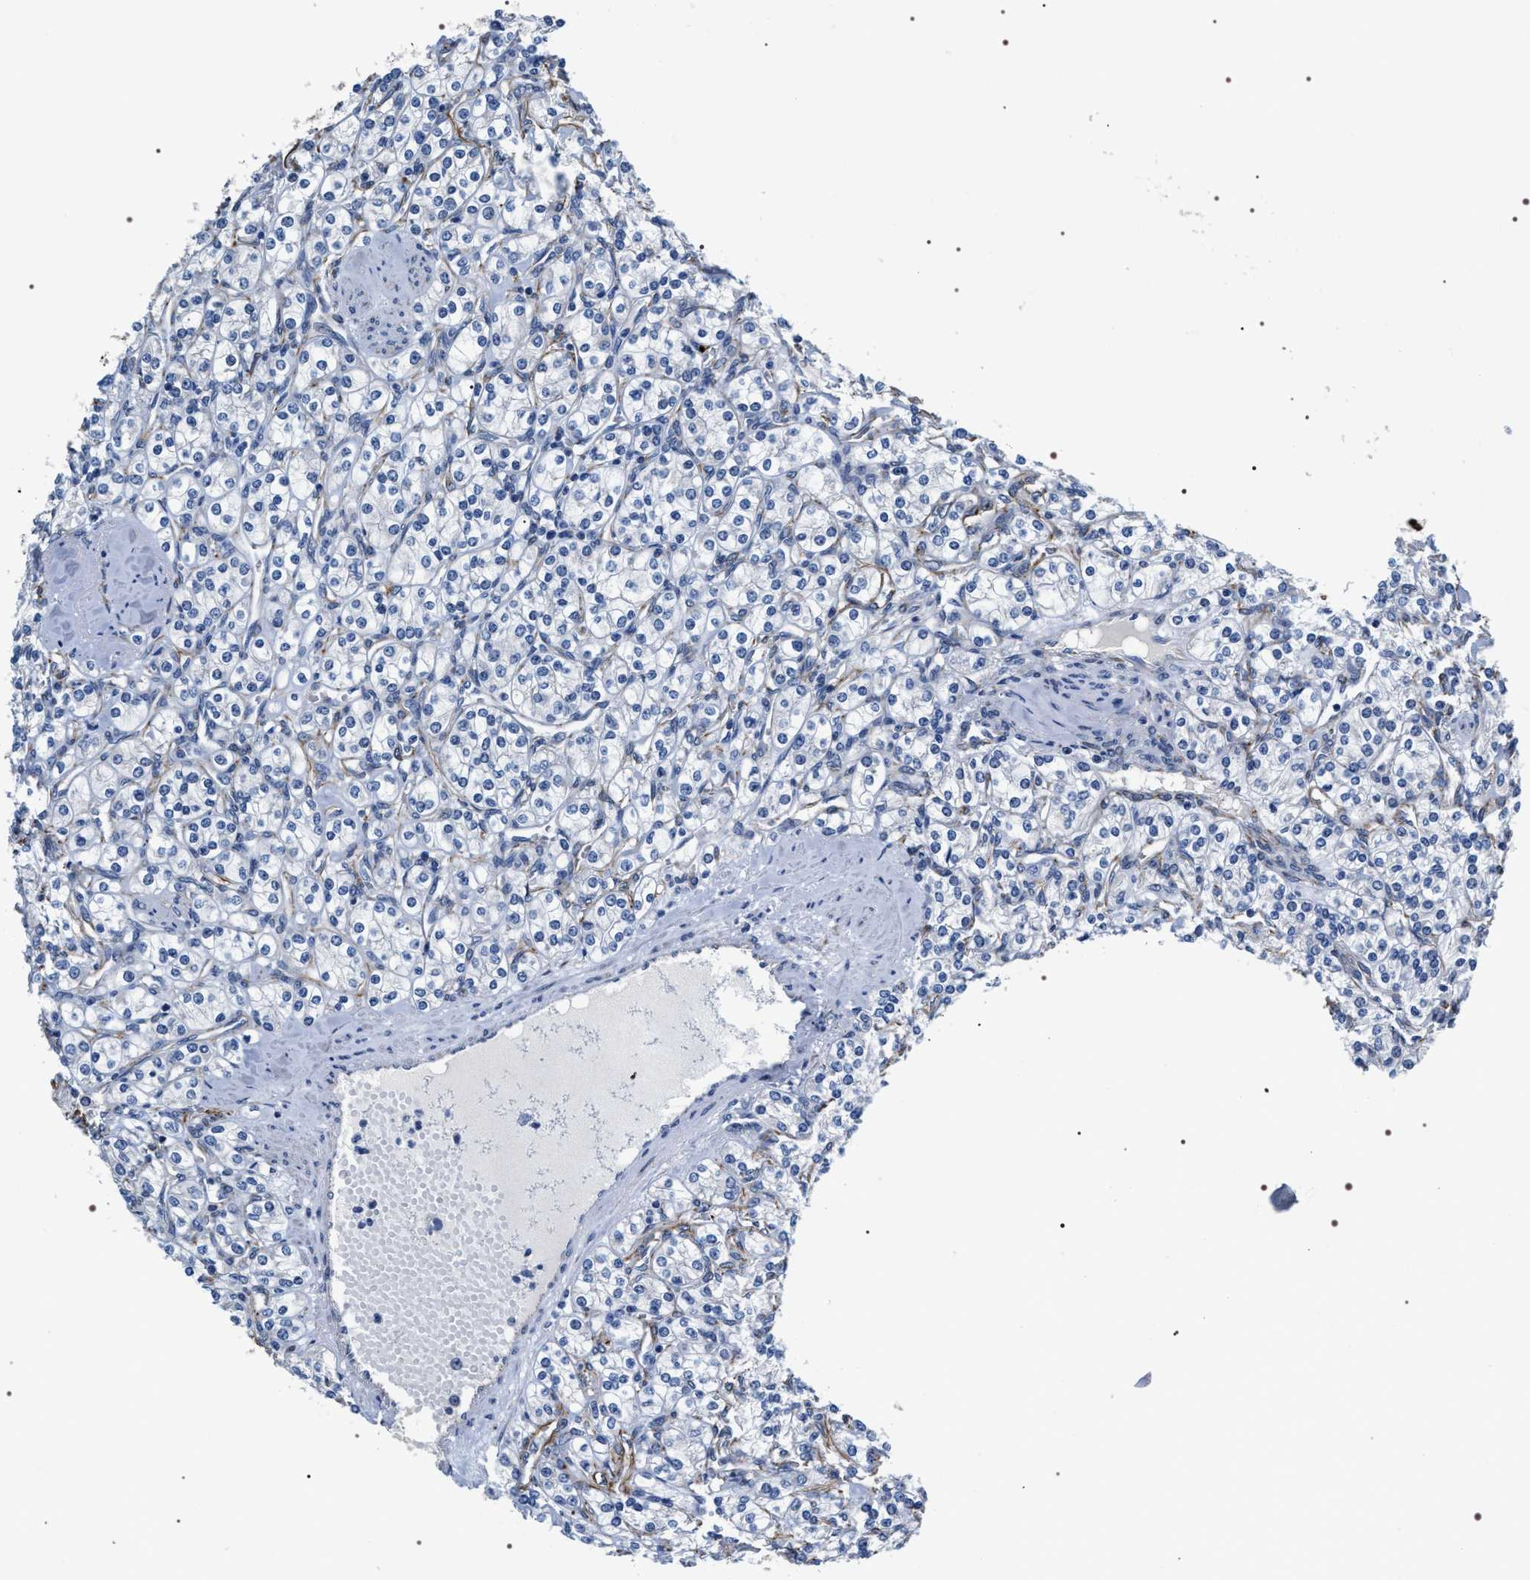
{"staining": {"intensity": "negative", "quantity": "none", "location": "none"}, "tissue": "renal cancer", "cell_type": "Tumor cells", "image_type": "cancer", "snomed": [{"axis": "morphology", "description": "Adenocarcinoma, NOS"}, {"axis": "topography", "description": "Kidney"}], "caption": "Human renal cancer stained for a protein using IHC shows no expression in tumor cells.", "gene": "PKD1L1", "patient": {"sex": "male", "age": 77}}